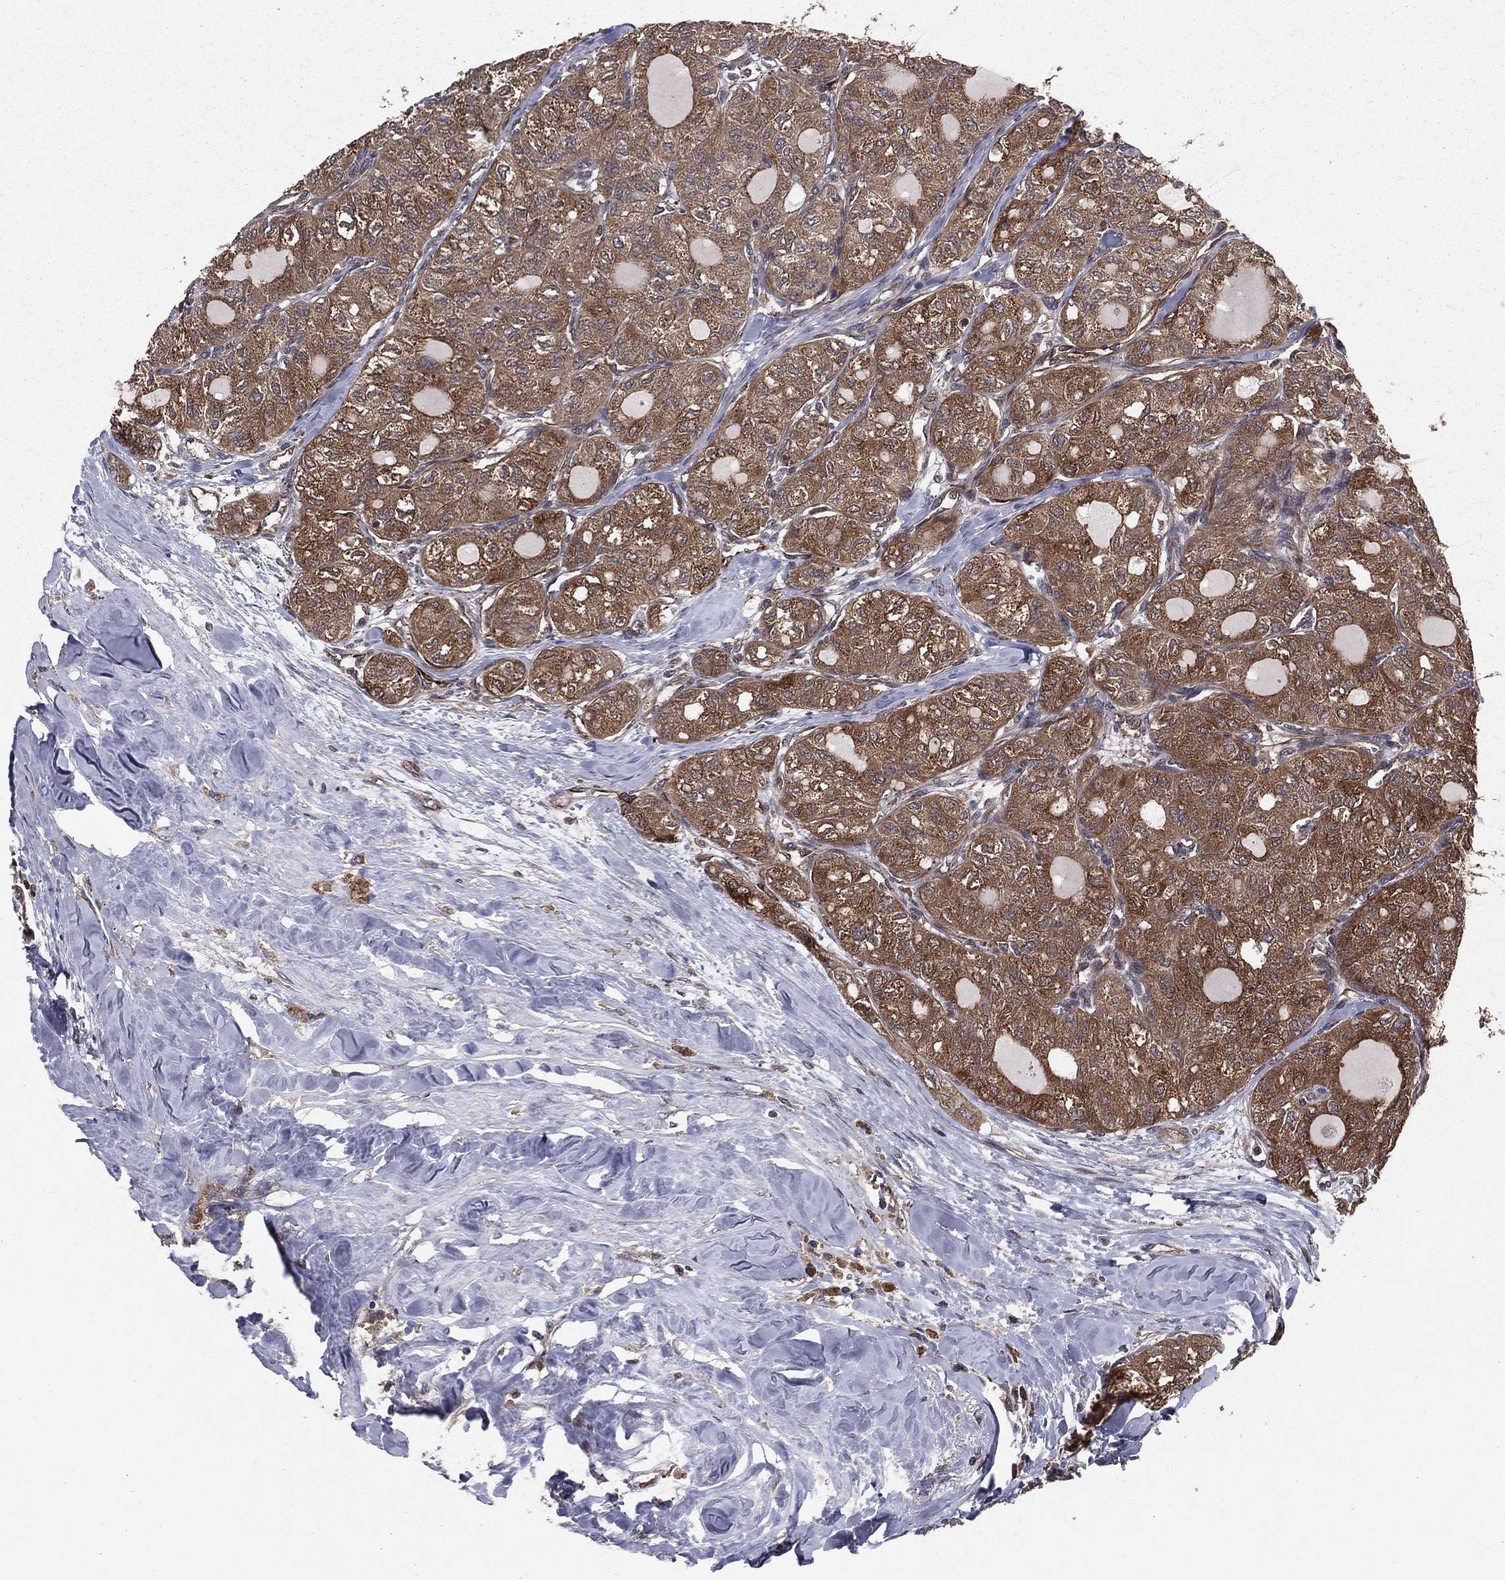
{"staining": {"intensity": "moderate", "quantity": "25%-75%", "location": "cytoplasmic/membranous"}, "tissue": "thyroid cancer", "cell_type": "Tumor cells", "image_type": "cancer", "snomed": [{"axis": "morphology", "description": "Follicular adenoma carcinoma, NOS"}, {"axis": "topography", "description": "Thyroid gland"}], "caption": "DAB (3,3'-diaminobenzidine) immunohistochemical staining of human thyroid cancer (follicular adenoma carcinoma) demonstrates moderate cytoplasmic/membranous protein staining in about 25%-75% of tumor cells.", "gene": "CERT1", "patient": {"sex": "male", "age": 75}}